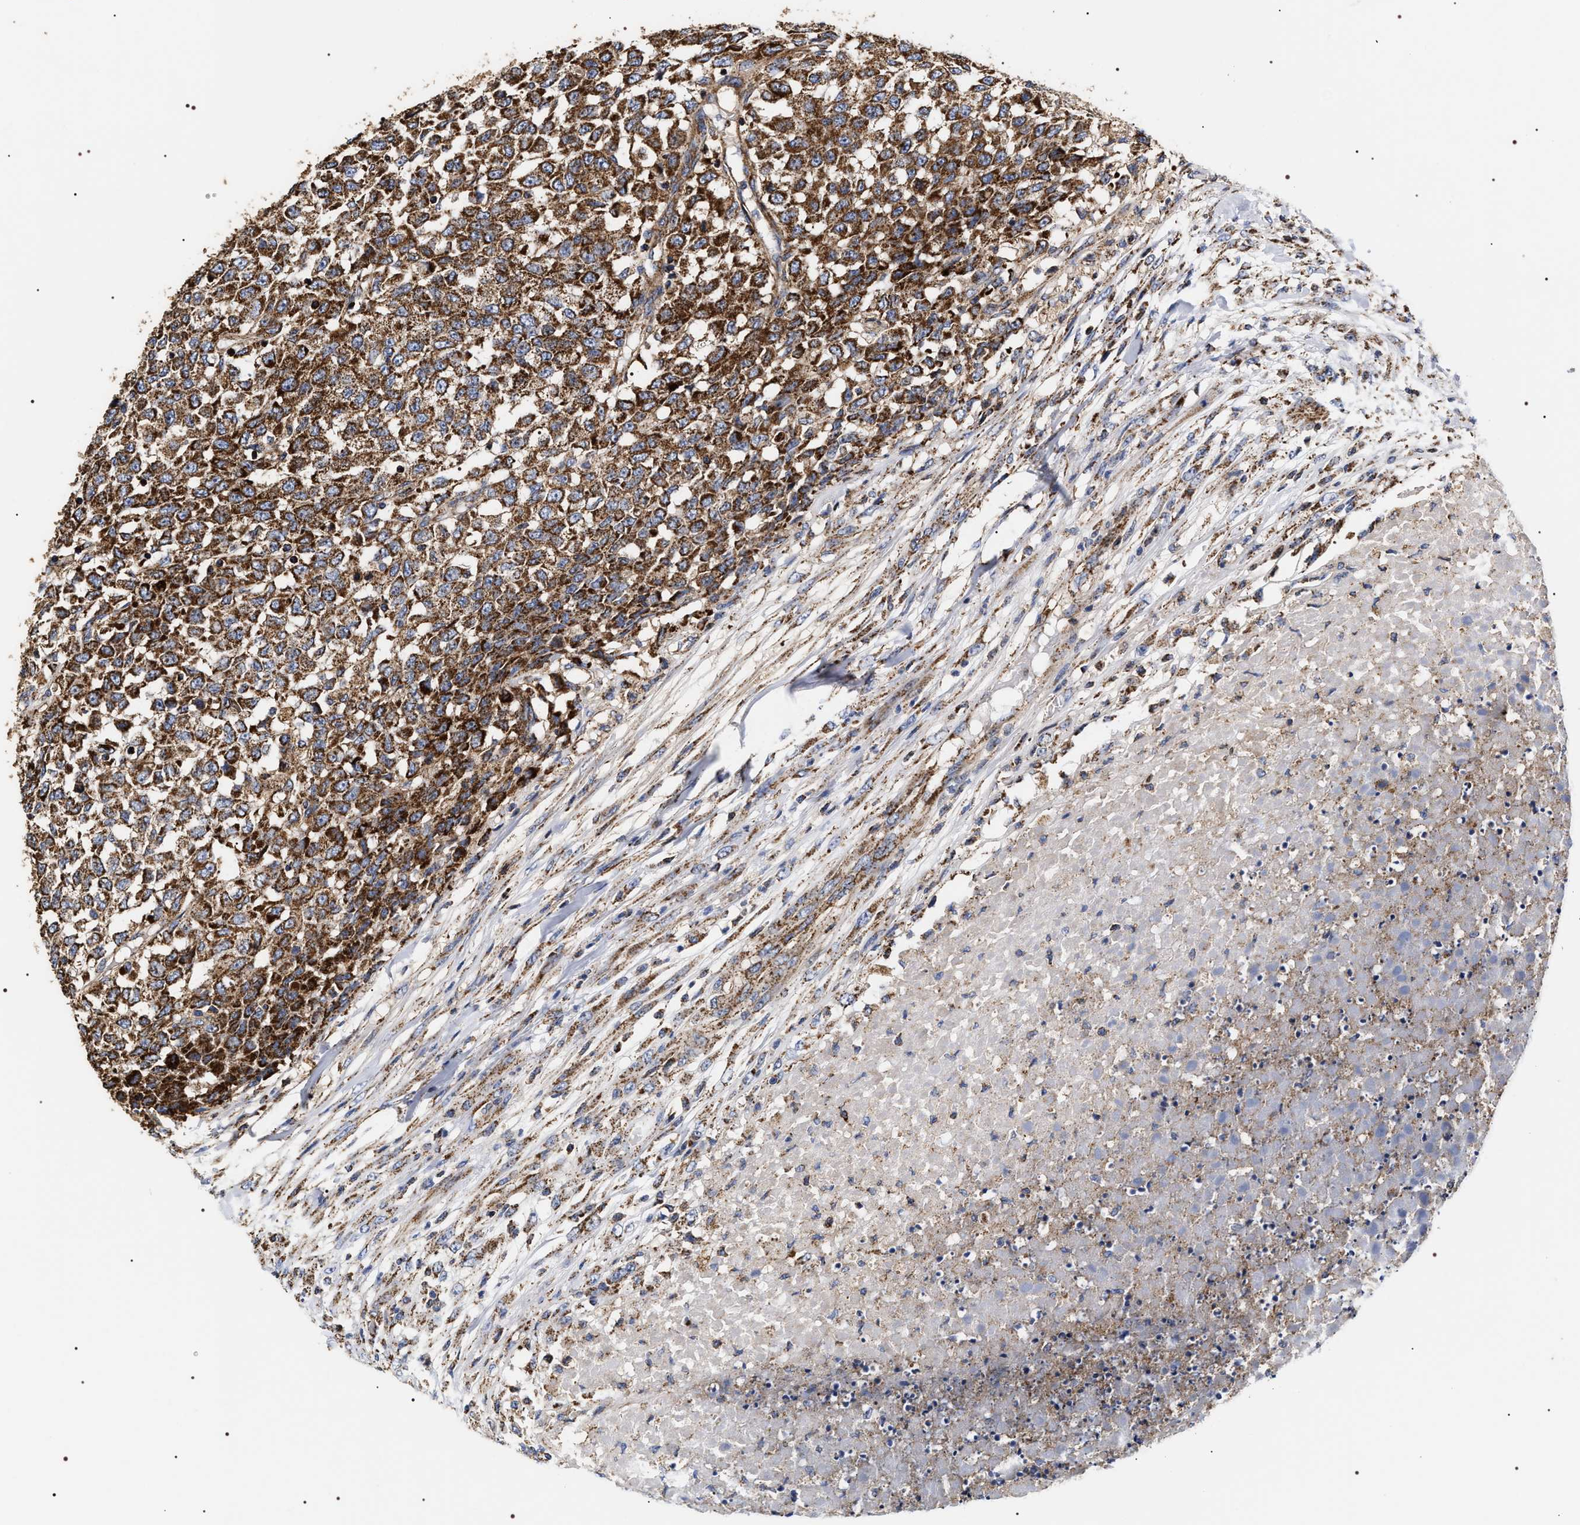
{"staining": {"intensity": "strong", "quantity": ">75%", "location": "cytoplasmic/membranous"}, "tissue": "testis cancer", "cell_type": "Tumor cells", "image_type": "cancer", "snomed": [{"axis": "morphology", "description": "Seminoma, NOS"}, {"axis": "topography", "description": "Testis"}], "caption": "This histopathology image shows immunohistochemistry staining of human testis cancer (seminoma), with high strong cytoplasmic/membranous expression in approximately >75% of tumor cells.", "gene": "COG5", "patient": {"sex": "male", "age": 59}}